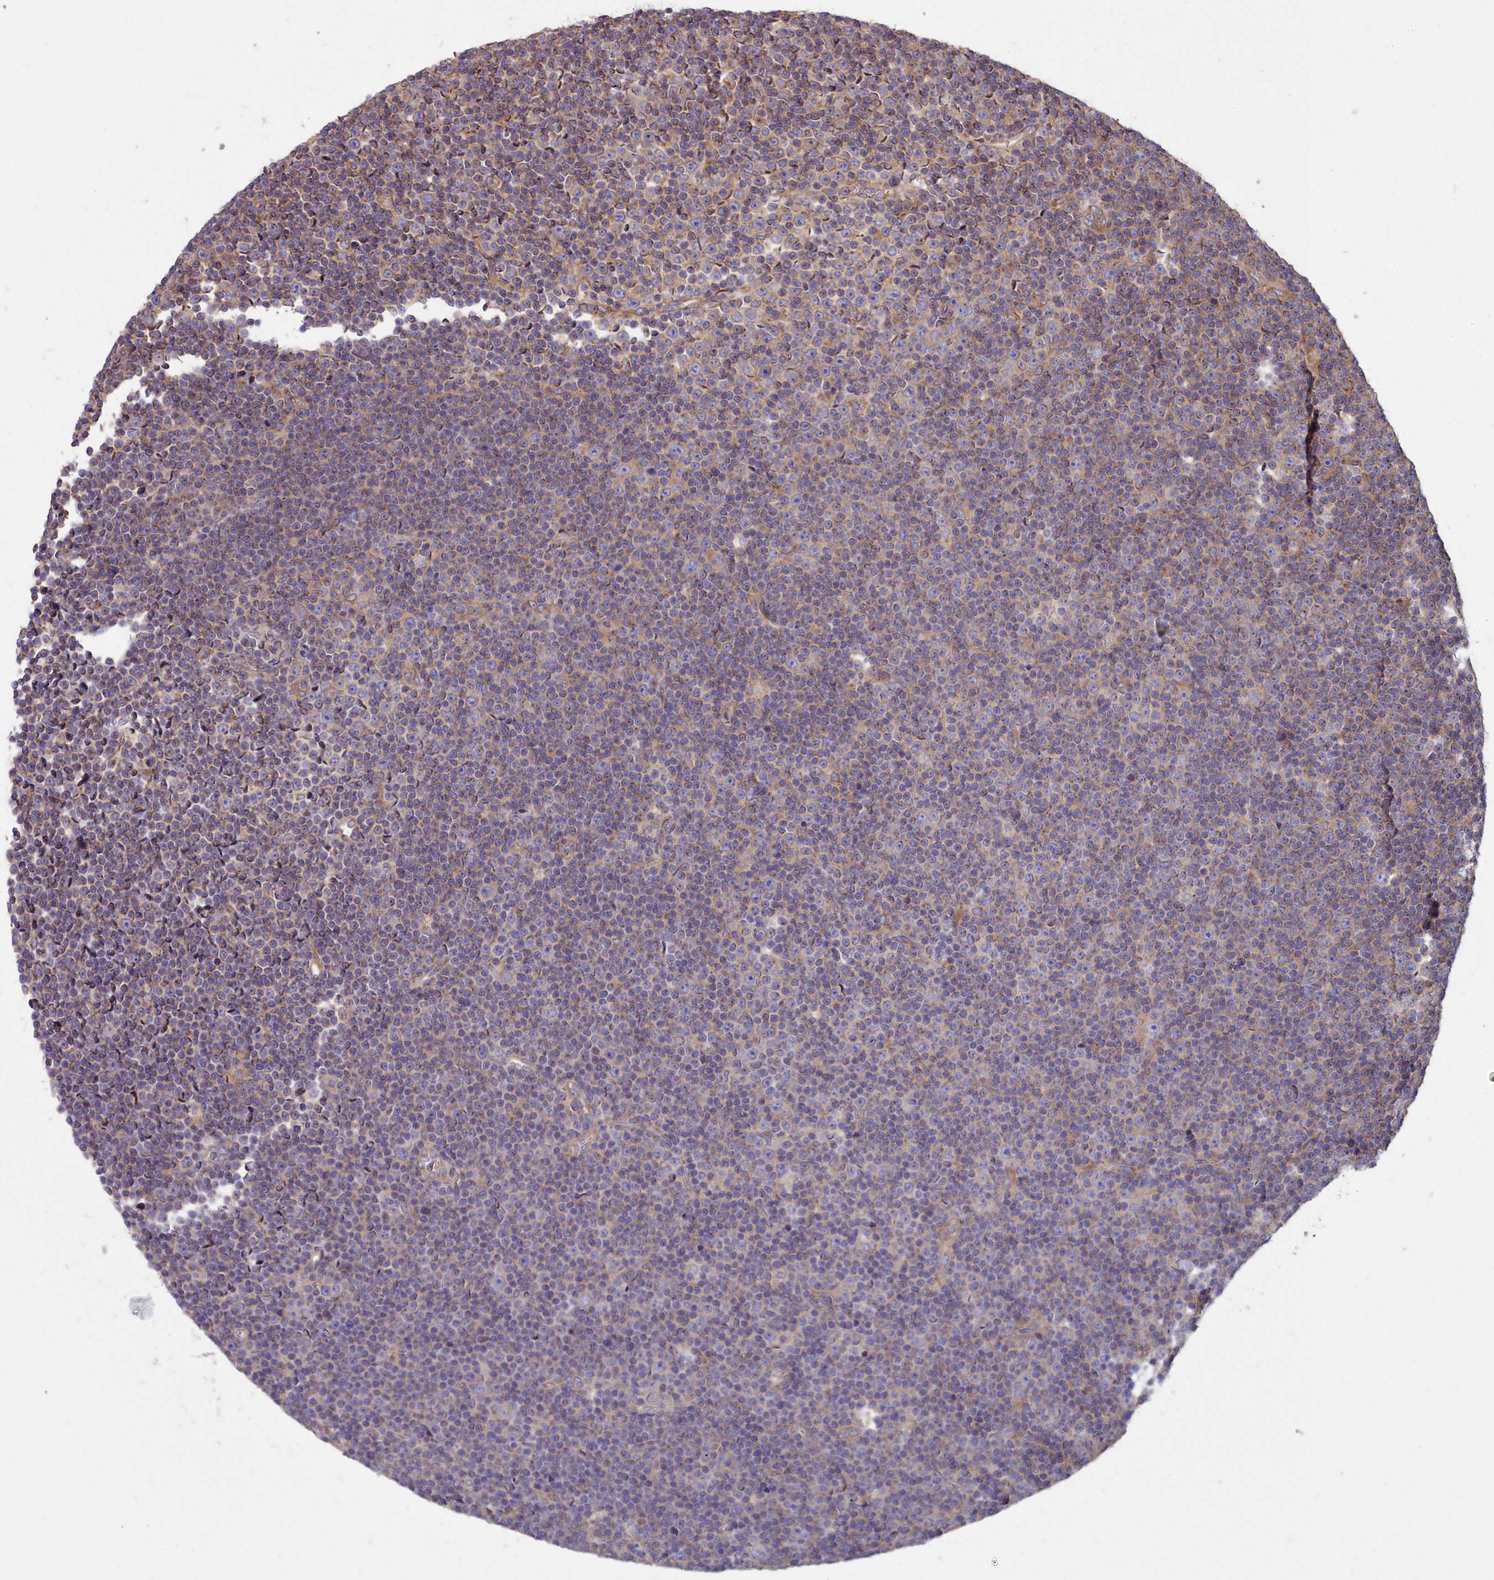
{"staining": {"intensity": "weak", "quantity": "25%-75%", "location": "cytoplasmic/membranous"}, "tissue": "lymphoma", "cell_type": "Tumor cells", "image_type": "cancer", "snomed": [{"axis": "morphology", "description": "Malignant lymphoma, non-Hodgkin's type, Low grade"}, {"axis": "topography", "description": "Lymph node"}], "caption": "Approximately 25%-75% of tumor cells in human malignant lymphoma, non-Hodgkin's type (low-grade) reveal weak cytoplasmic/membranous protein expression as visualized by brown immunohistochemical staining.", "gene": "DCTN3", "patient": {"sex": "female", "age": 67}}